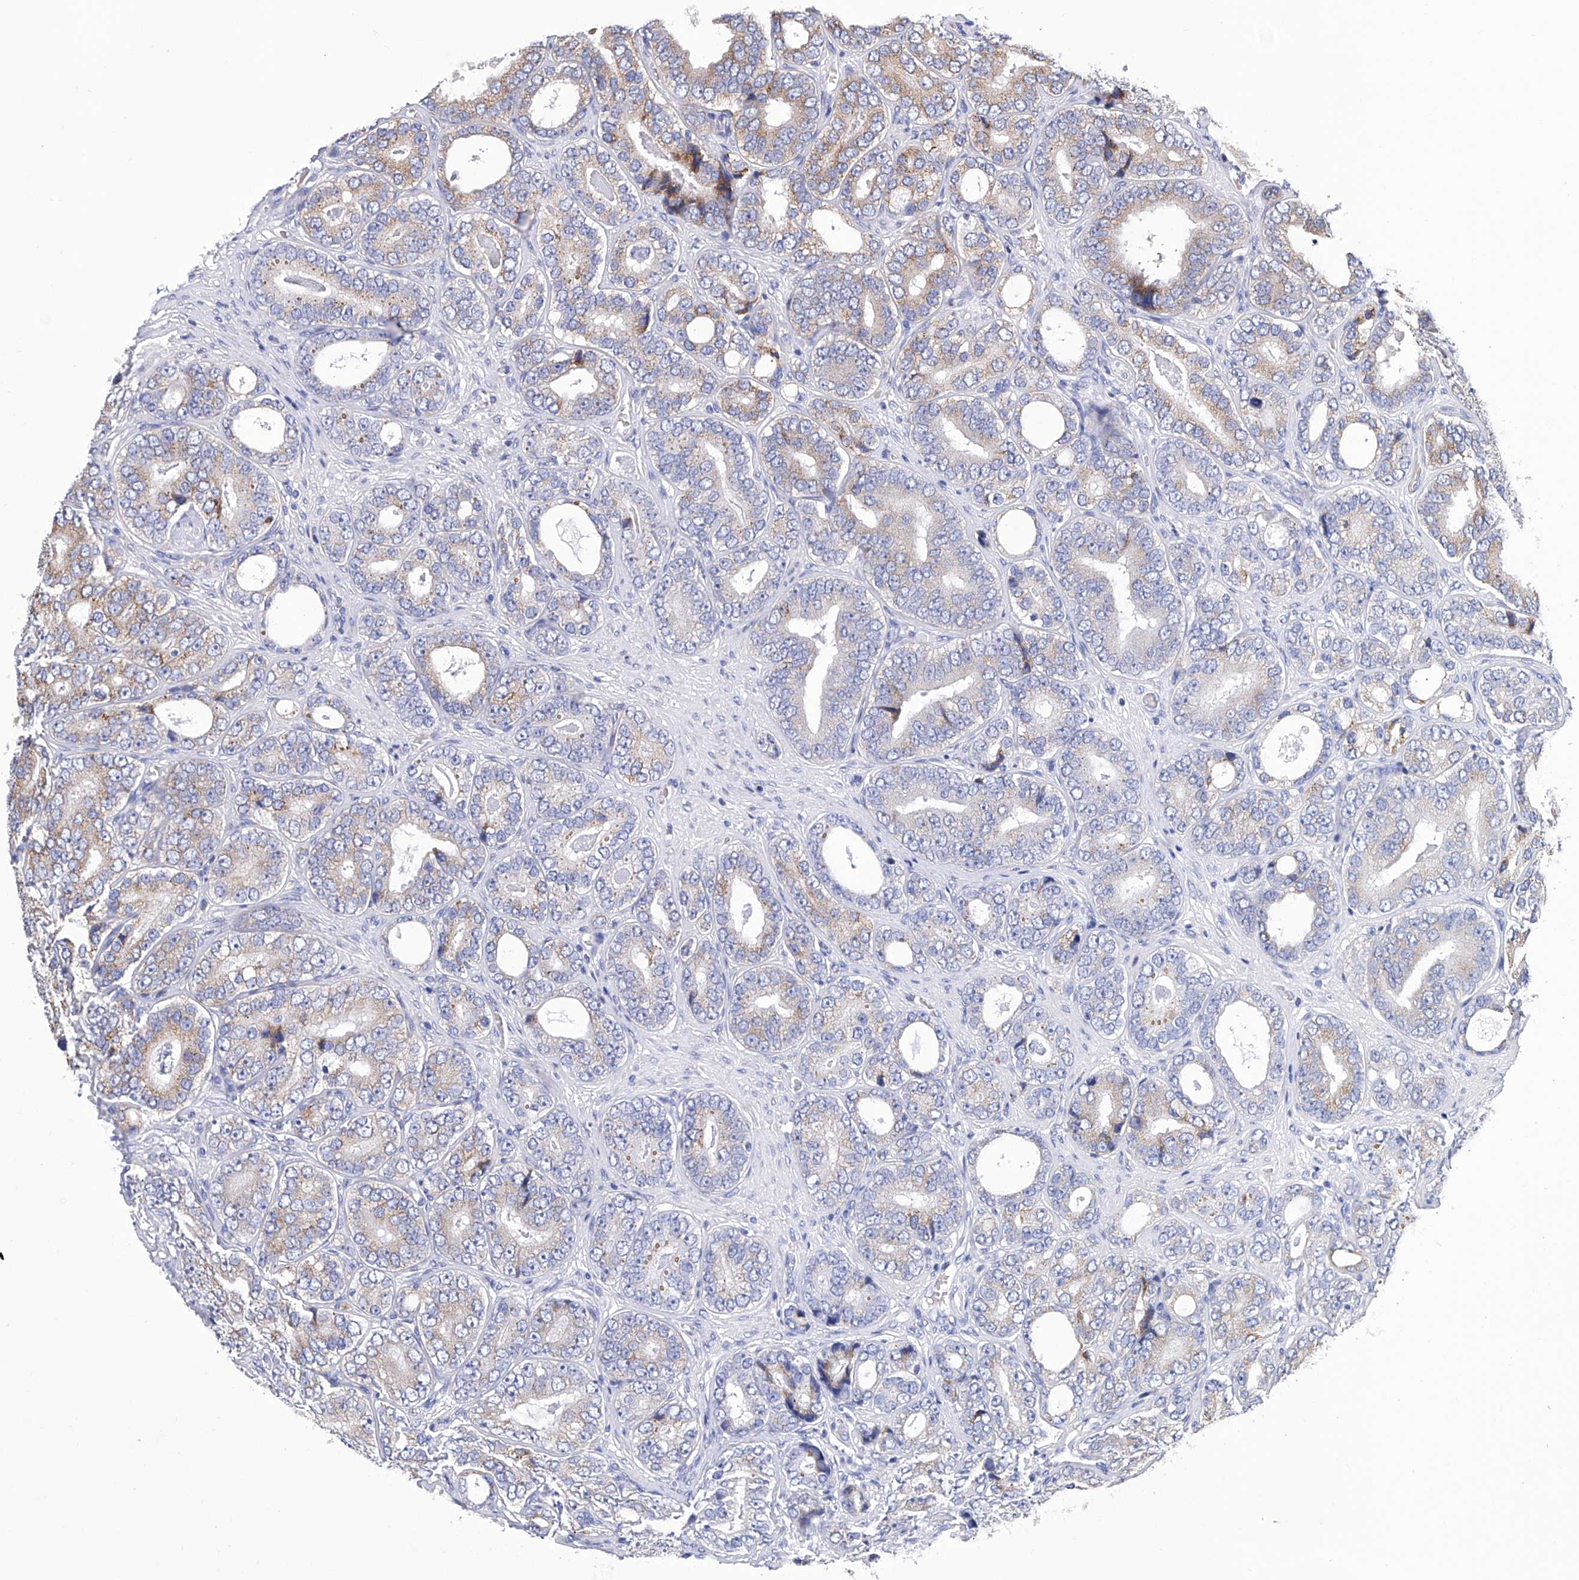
{"staining": {"intensity": "weak", "quantity": "25%-75%", "location": "cytoplasmic/membranous"}, "tissue": "prostate cancer", "cell_type": "Tumor cells", "image_type": "cancer", "snomed": [{"axis": "morphology", "description": "Adenocarcinoma, High grade"}, {"axis": "topography", "description": "Prostate"}], "caption": "A brown stain labels weak cytoplasmic/membranous expression of a protein in prostate cancer (high-grade adenocarcinoma) tumor cells.", "gene": "TJAP1", "patient": {"sex": "male", "age": 56}}